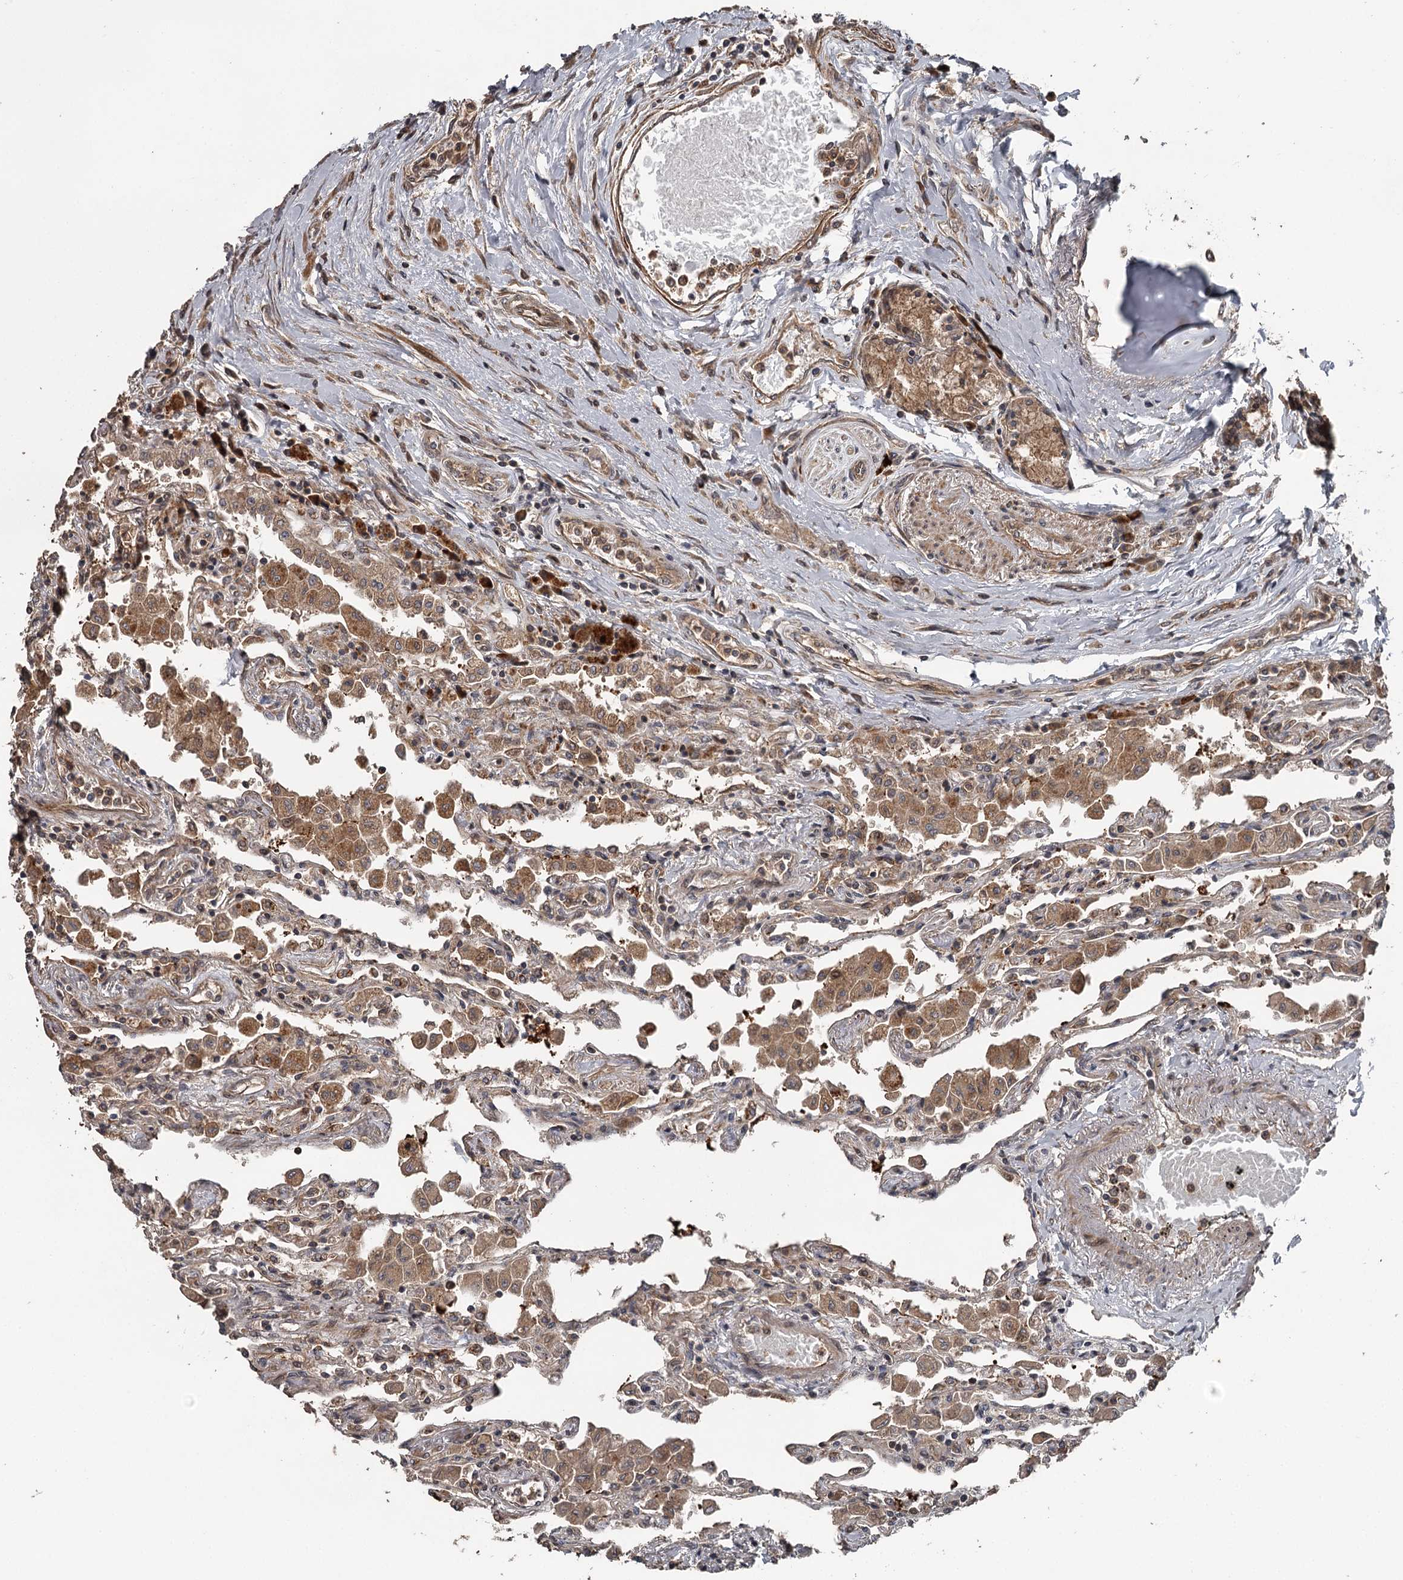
{"staining": {"intensity": "strong", "quantity": "25%-75%", "location": "cytoplasmic/membranous"}, "tissue": "lung", "cell_type": "Alveolar cells", "image_type": "normal", "snomed": [{"axis": "morphology", "description": "Normal tissue, NOS"}, {"axis": "topography", "description": "Bronchus"}, {"axis": "topography", "description": "Lung"}], "caption": "Immunohistochemical staining of benign human lung demonstrates 25%-75% levels of strong cytoplasmic/membranous protein positivity in approximately 25%-75% of alveolar cells. The protein of interest is stained brown, and the nuclei are stained in blue (DAB (3,3'-diaminobenzidine) IHC with brightfield microscopy, high magnification).", "gene": "RAB21", "patient": {"sex": "female", "age": 49}}